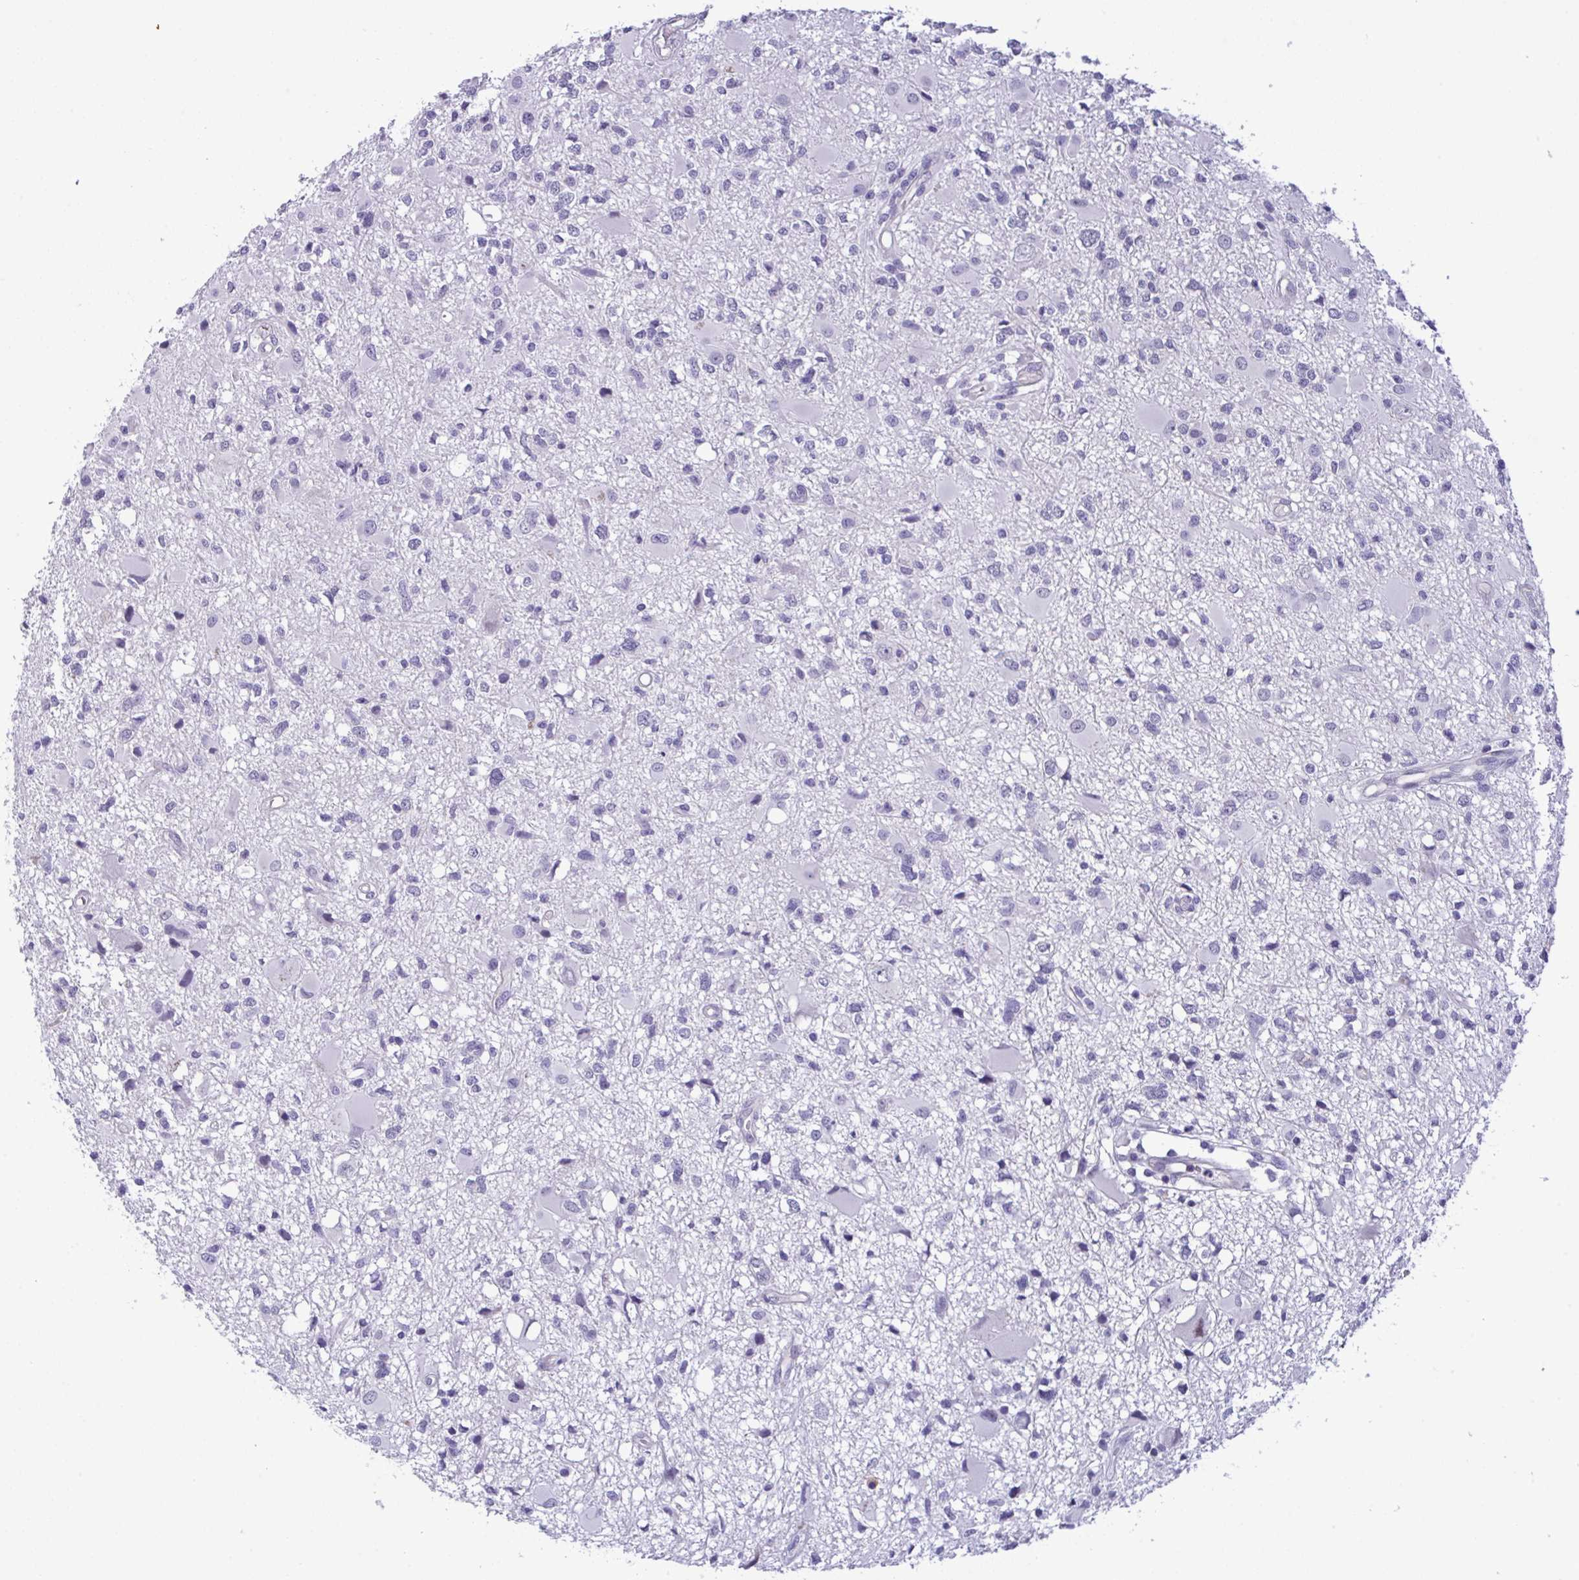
{"staining": {"intensity": "negative", "quantity": "none", "location": "none"}, "tissue": "glioma", "cell_type": "Tumor cells", "image_type": "cancer", "snomed": [{"axis": "morphology", "description": "Glioma, malignant, High grade"}, {"axis": "topography", "description": "Brain"}], "caption": "A high-resolution histopathology image shows immunohistochemistry (IHC) staining of high-grade glioma (malignant), which displays no significant expression in tumor cells. (Immunohistochemistry, brightfield microscopy, high magnification).", "gene": "YBX2", "patient": {"sex": "male", "age": 54}}